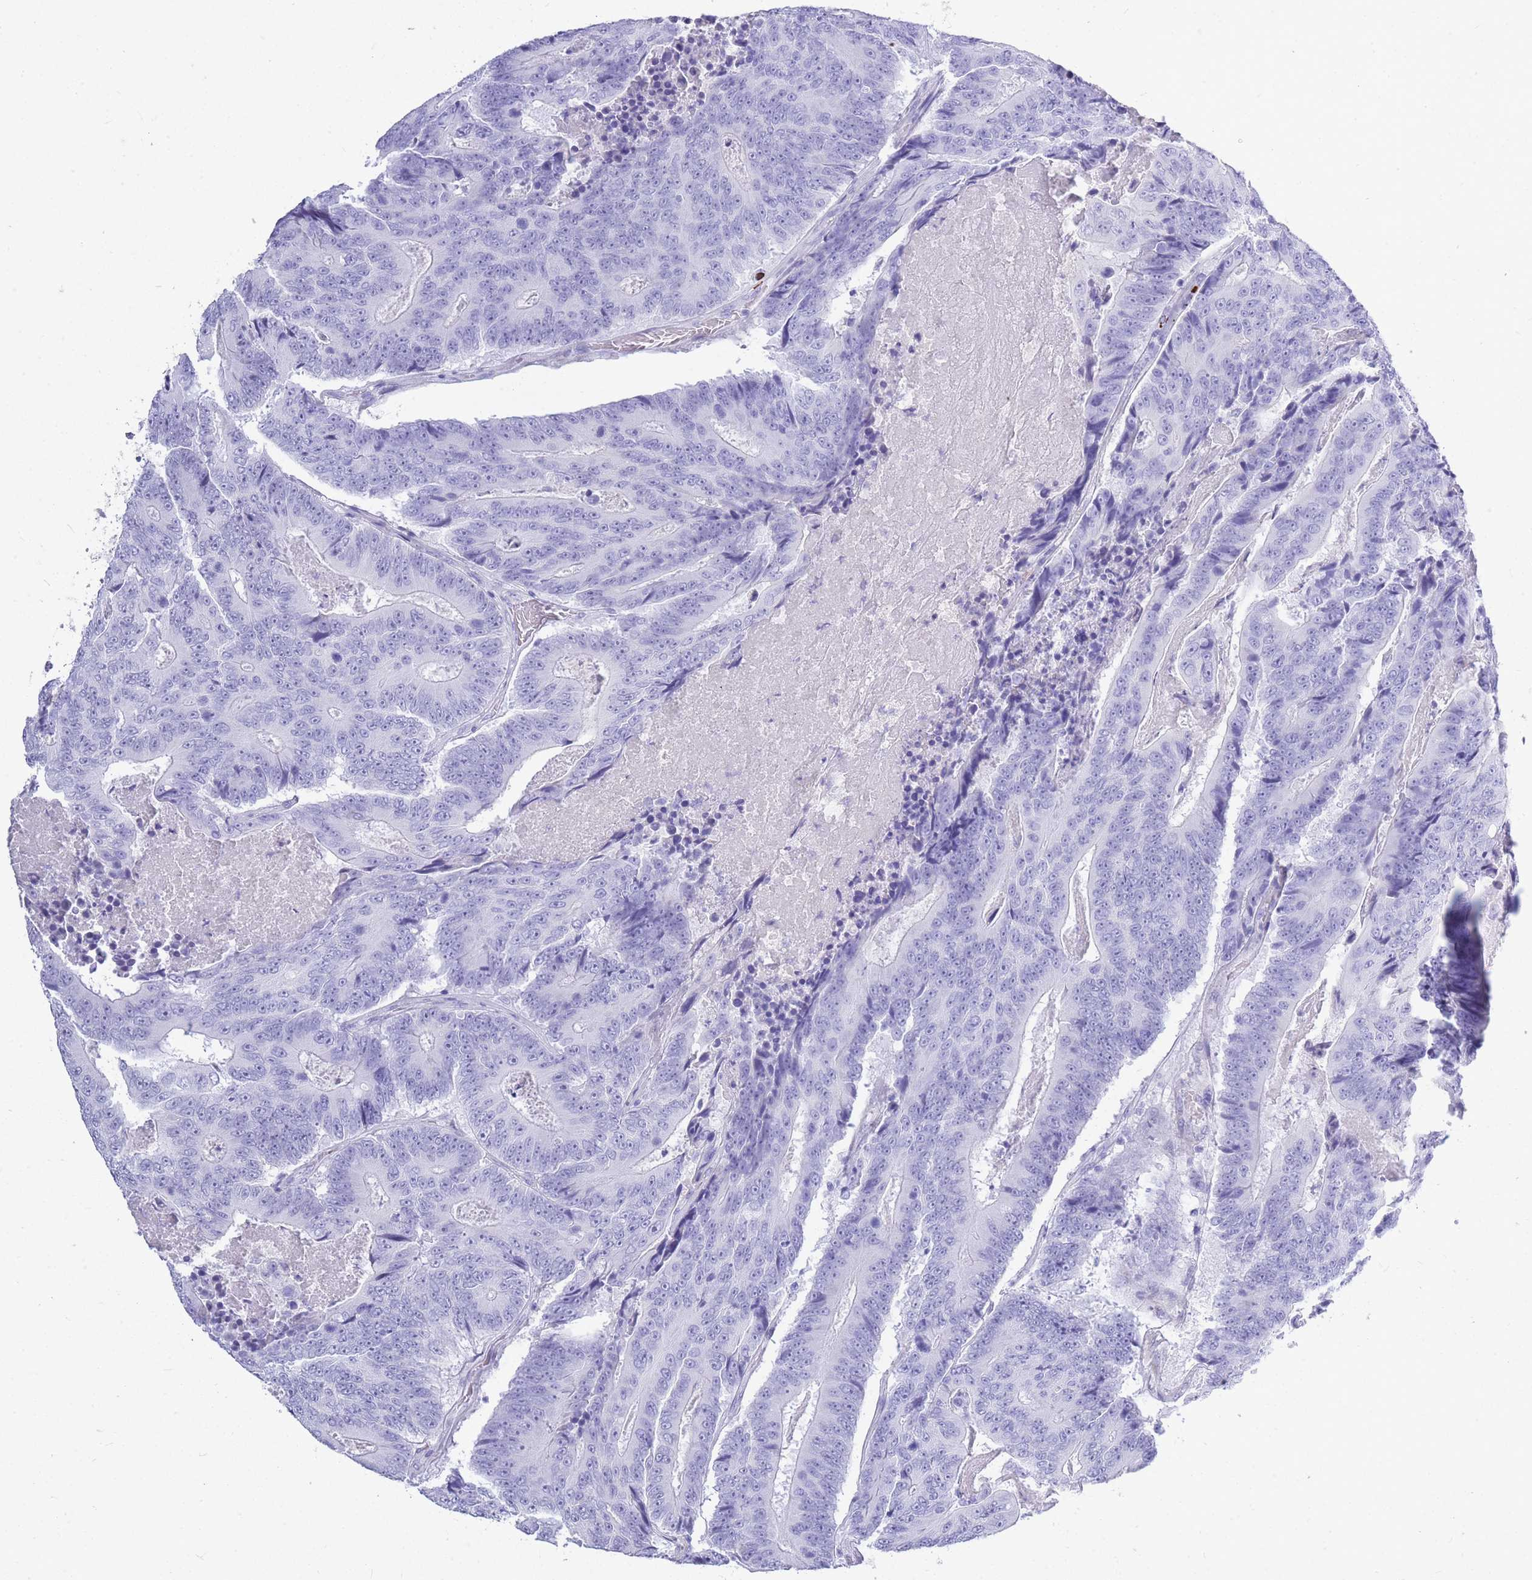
{"staining": {"intensity": "negative", "quantity": "none", "location": "none"}, "tissue": "colorectal cancer", "cell_type": "Tumor cells", "image_type": "cancer", "snomed": [{"axis": "morphology", "description": "Adenocarcinoma, NOS"}, {"axis": "topography", "description": "Colon"}], "caption": "Micrograph shows no significant protein positivity in tumor cells of colorectal adenocarcinoma.", "gene": "ZFP62", "patient": {"sex": "male", "age": 83}}